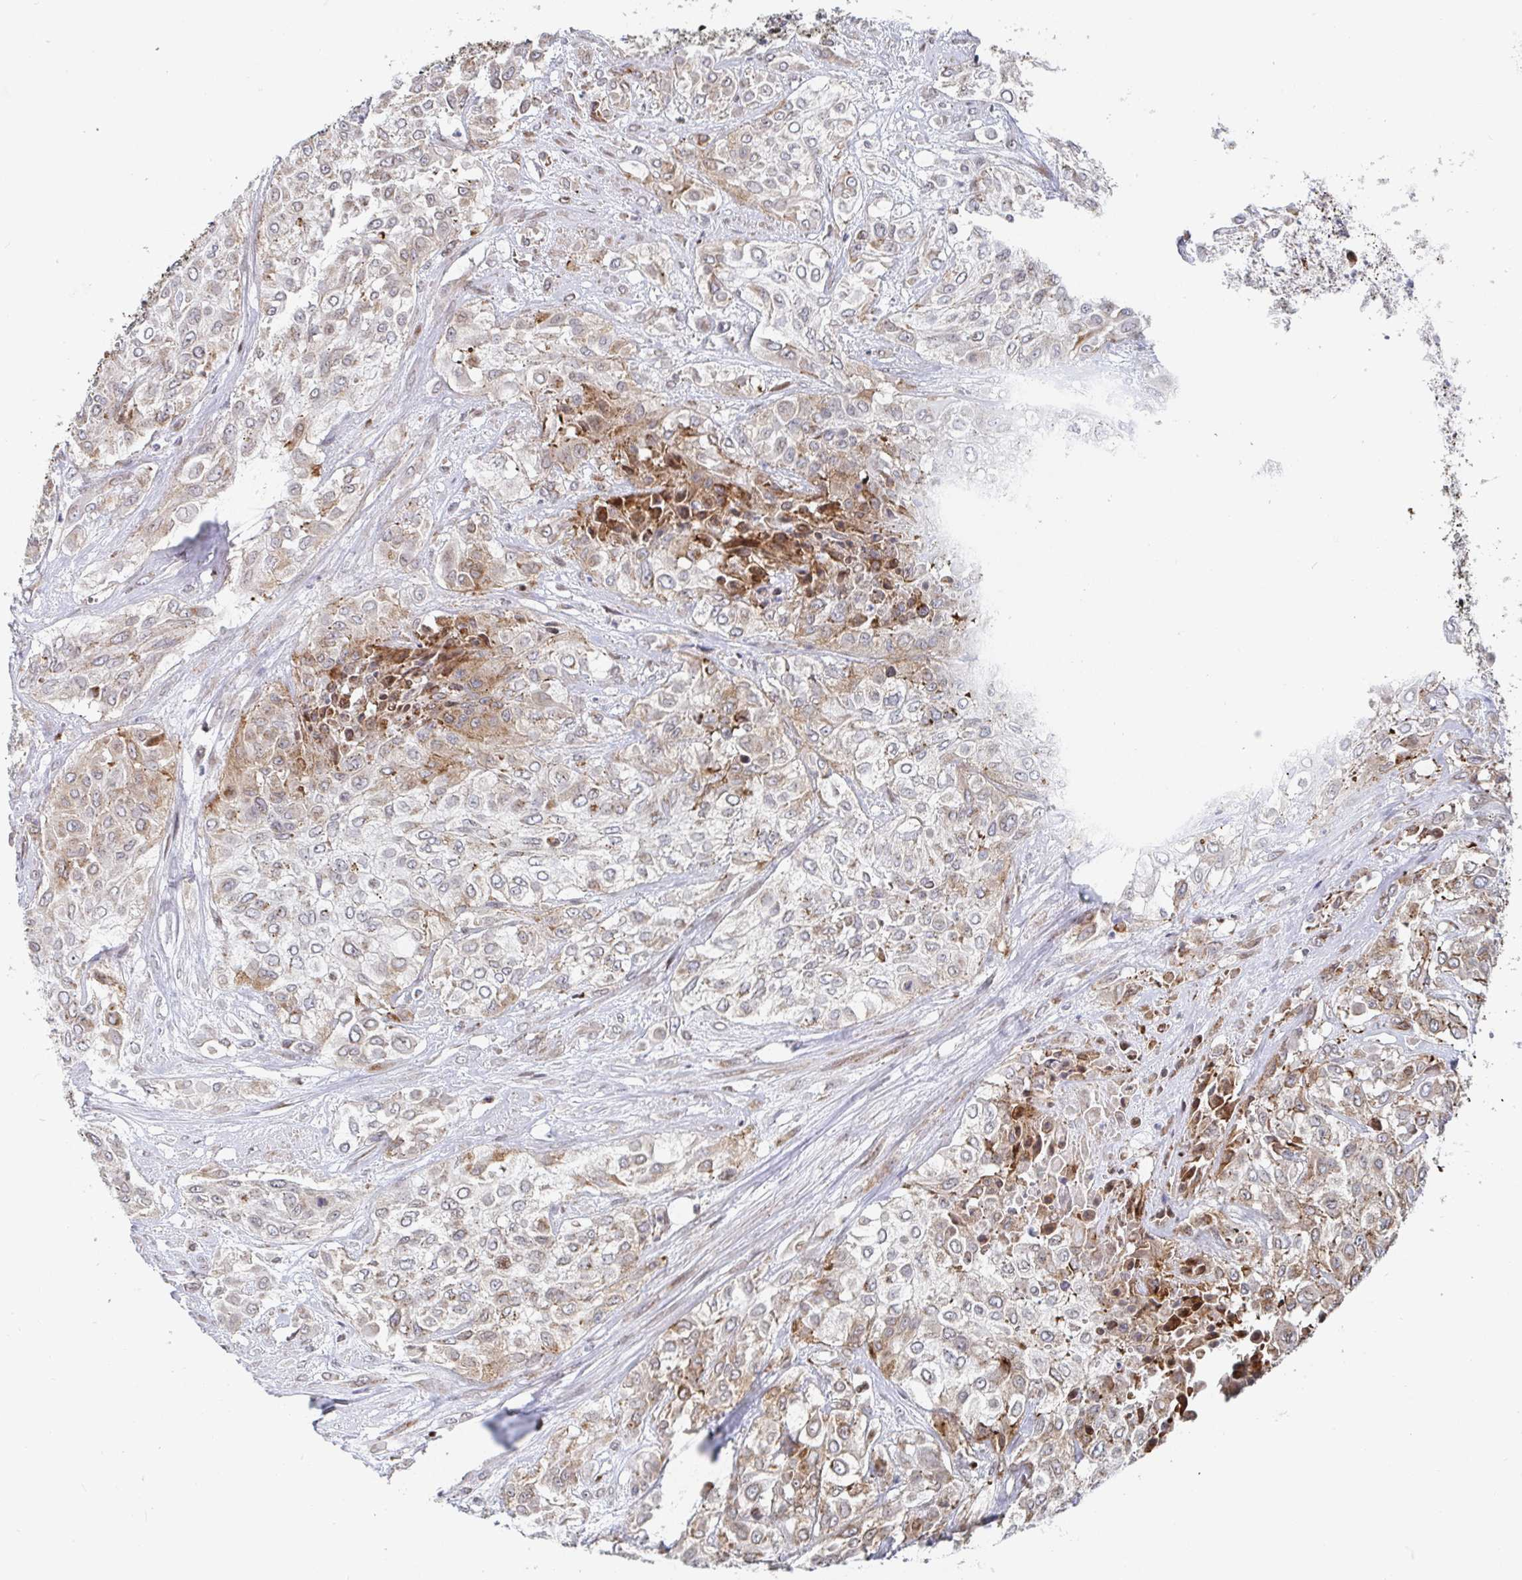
{"staining": {"intensity": "moderate", "quantity": "25%-75%", "location": "cytoplasmic/membranous"}, "tissue": "urothelial cancer", "cell_type": "Tumor cells", "image_type": "cancer", "snomed": [{"axis": "morphology", "description": "Urothelial carcinoma, High grade"}, {"axis": "topography", "description": "Urinary bladder"}], "caption": "High-grade urothelial carcinoma tissue demonstrates moderate cytoplasmic/membranous staining in about 25%-75% of tumor cells, visualized by immunohistochemistry.", "gene": "STARD8", "patient": {"sex": "male", "age": 57}}